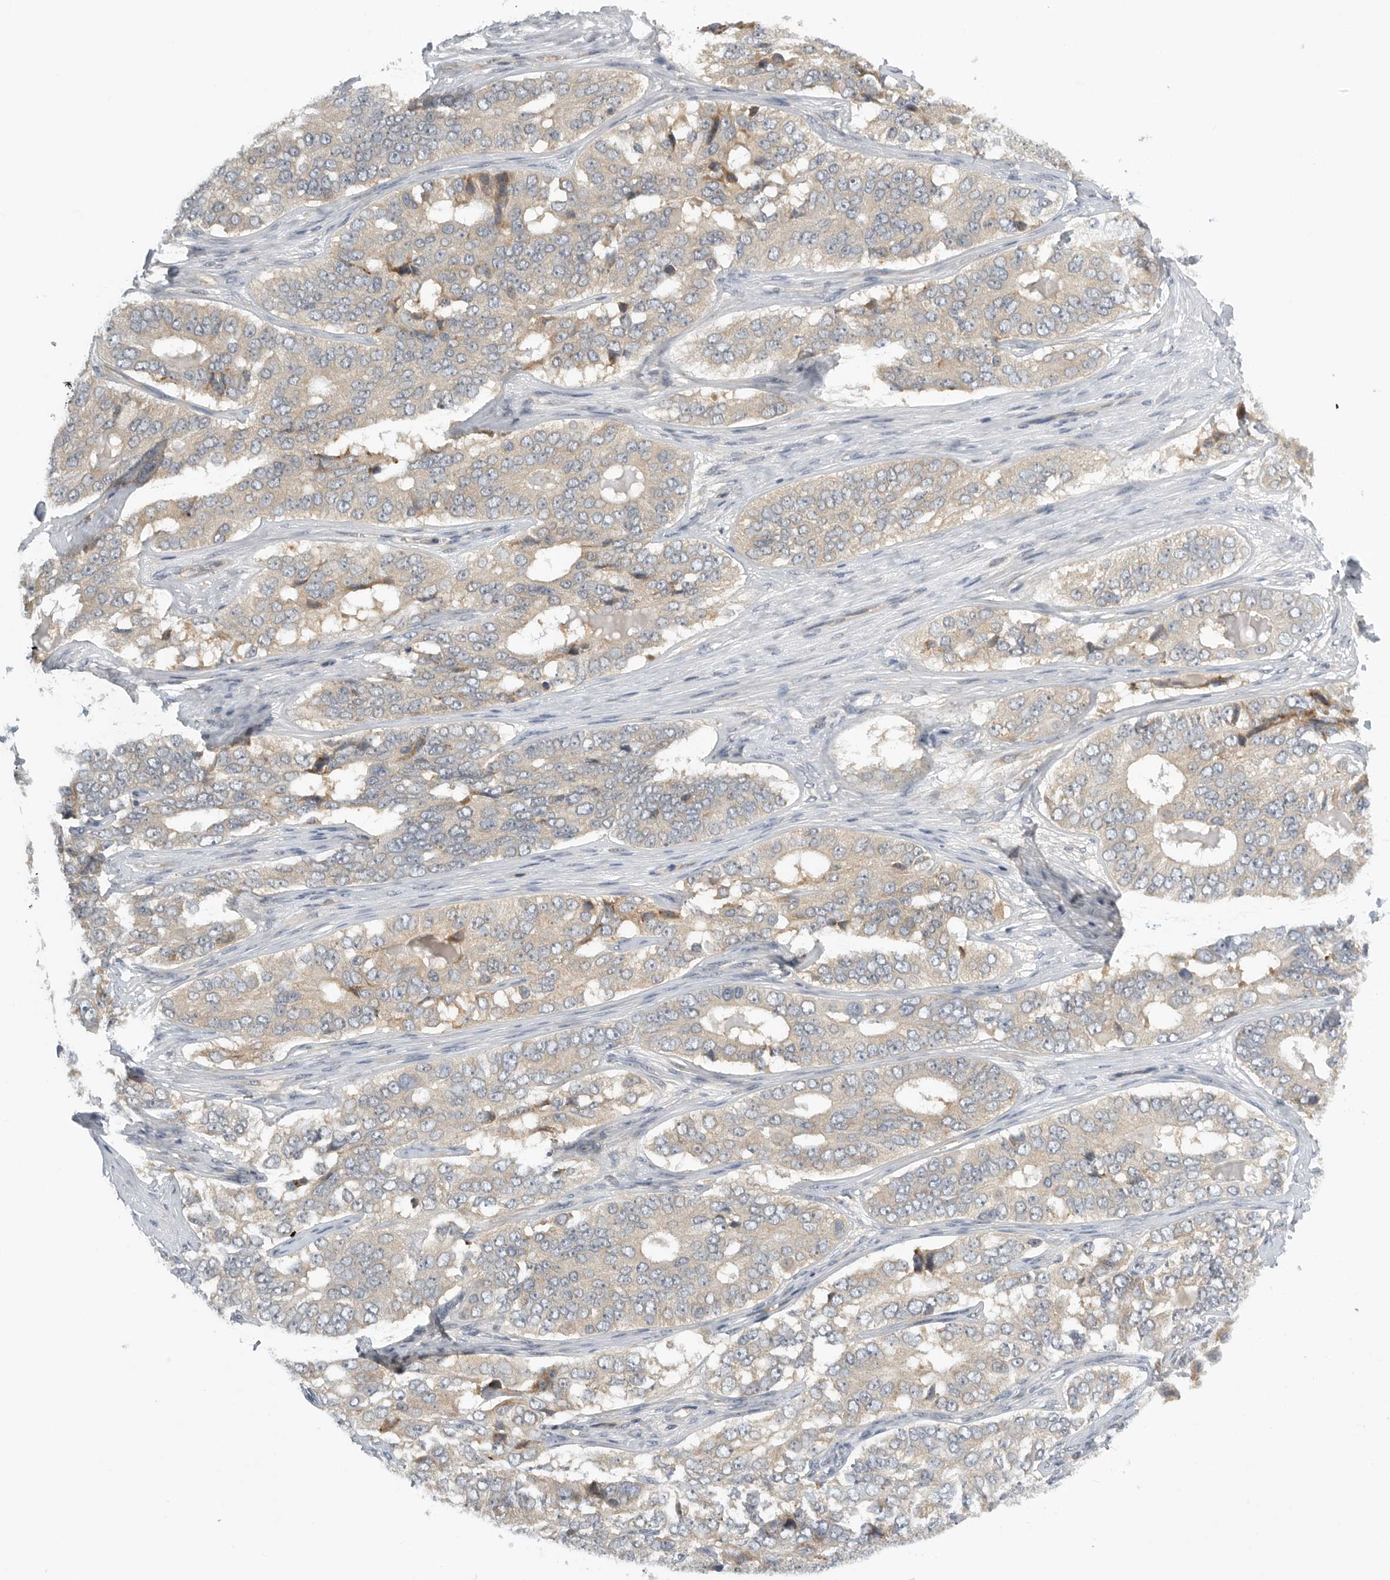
{"staining": {"intensity": "weak", "quantity": "25%-75%", "location": "cytoplasmic/membranous"}, "tissue": "ovarian cancer", "cell_type": "Tumor cells", "image_type": "cancer", "snomed": [{"axis": "morphology", "description": "Carcinoma, endometroid"}, {"axis": "topography", "description": "Ovary"}], "caption": "Brown immunohistochemical staining in ovarian cancer (endometroid carcinoma) demonstrates weak cytoplasmic/membranous expression in about 25%-75% of tumor cells.", "gene": "AASDHPPT", "patient": {"sex": "female", "age": 51}}